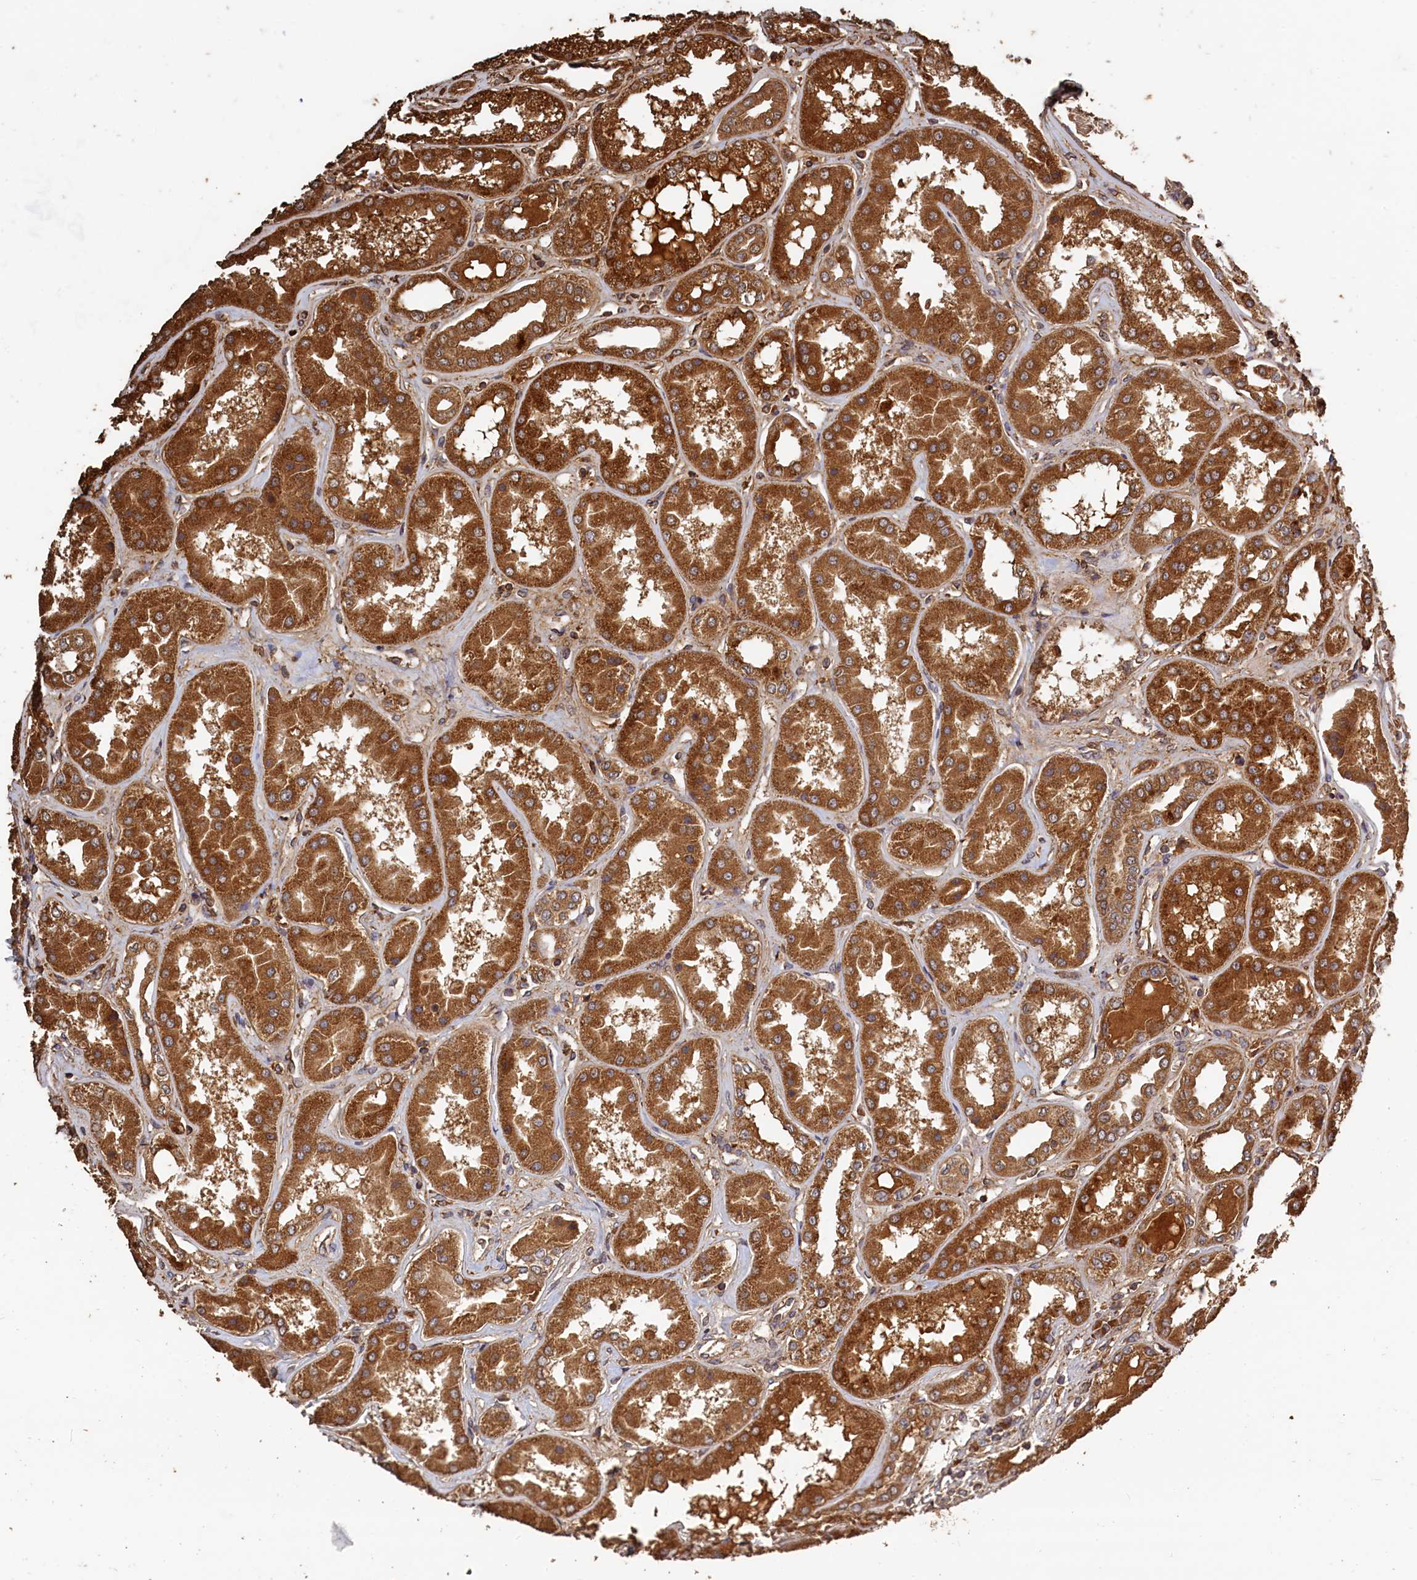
{"staining": {"intensity": "moderate", "quantity": ">75%", "location": "cytoplasmic/membranous"}, "tissue": "kidney", "cell_type": "Cells in glomeruli", "image_type": "normal", "snomed": [{"axis": "morphology", "description": "Normal tissue, NOS"}, {"axis": "topography", "description": "Kidney"}], "caption": "High-magnification brightfield microscopy of unremarkable kidney stained with DAB (brown) and counterstained with hematoxylin (blue). cells in glomeruli exhibit moderate cytoplasmic/membranous positivity is appreciated in about>75% of cells. The staining was performed using DAB (3,3'-diaminobenzidine), with brown indicating positive protein expression. Nuclei are stained blue with hematoxylin.", "gene": "SNX33", "patient": {"sex": "female", "age": 56}}